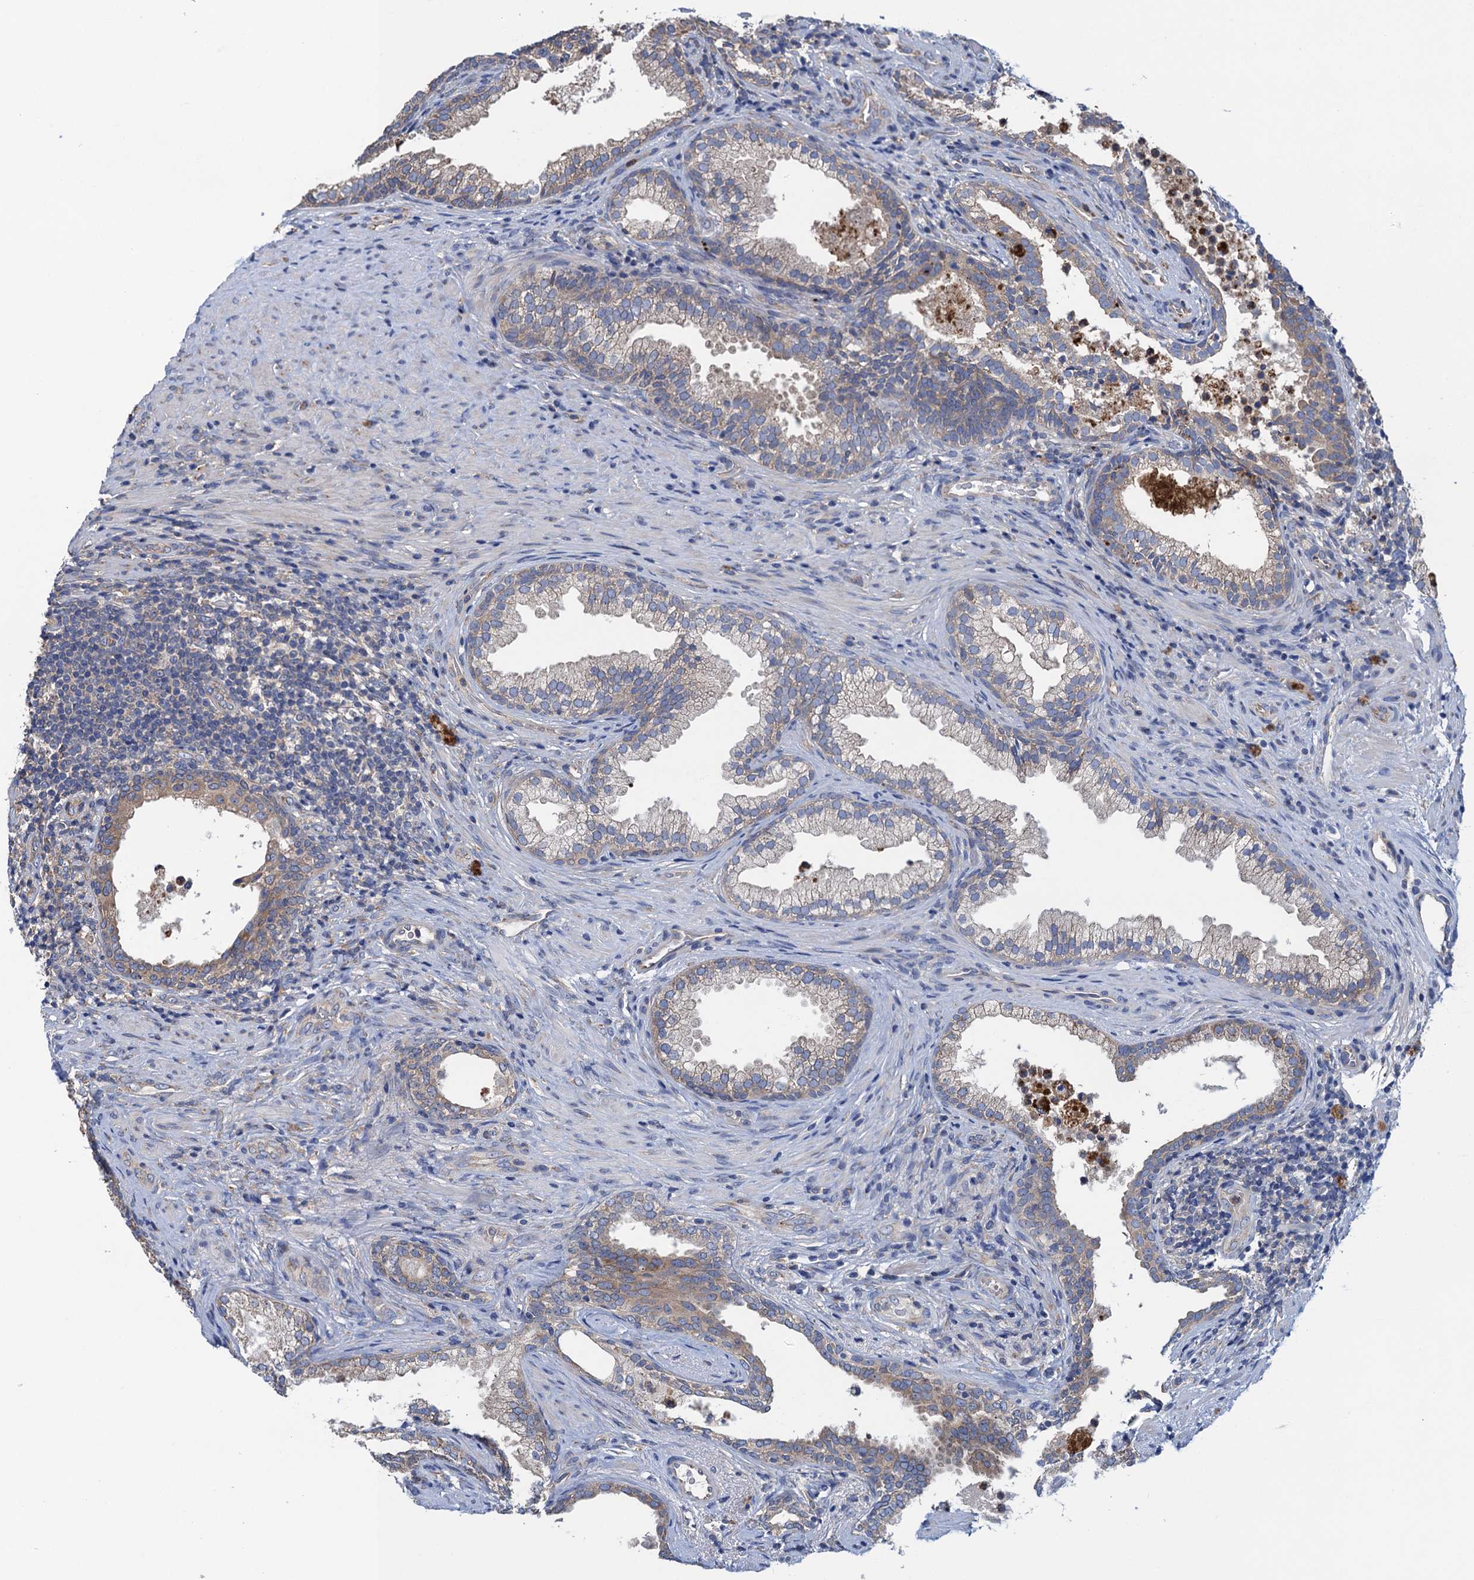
{"staining": {"intensity": "weak", "quantity": "<25%", "location": "cytoplasmic/membranous"}, "tissue": "prostate", "cell_type": "Glandular cells", "image_type": "normal", "snomed": [{"axis": "morphology", "description": "Normal tissue, NOS"}, {"axis": "topography", "description": "Prostate"}], "caption": "Immunohistochemical staining of benign prostate displays no significant staining in glandular cells. (DAB IHC, high magnification).", "gene": "ADCY9", "patient": {"sex": "male", "age": 76}}